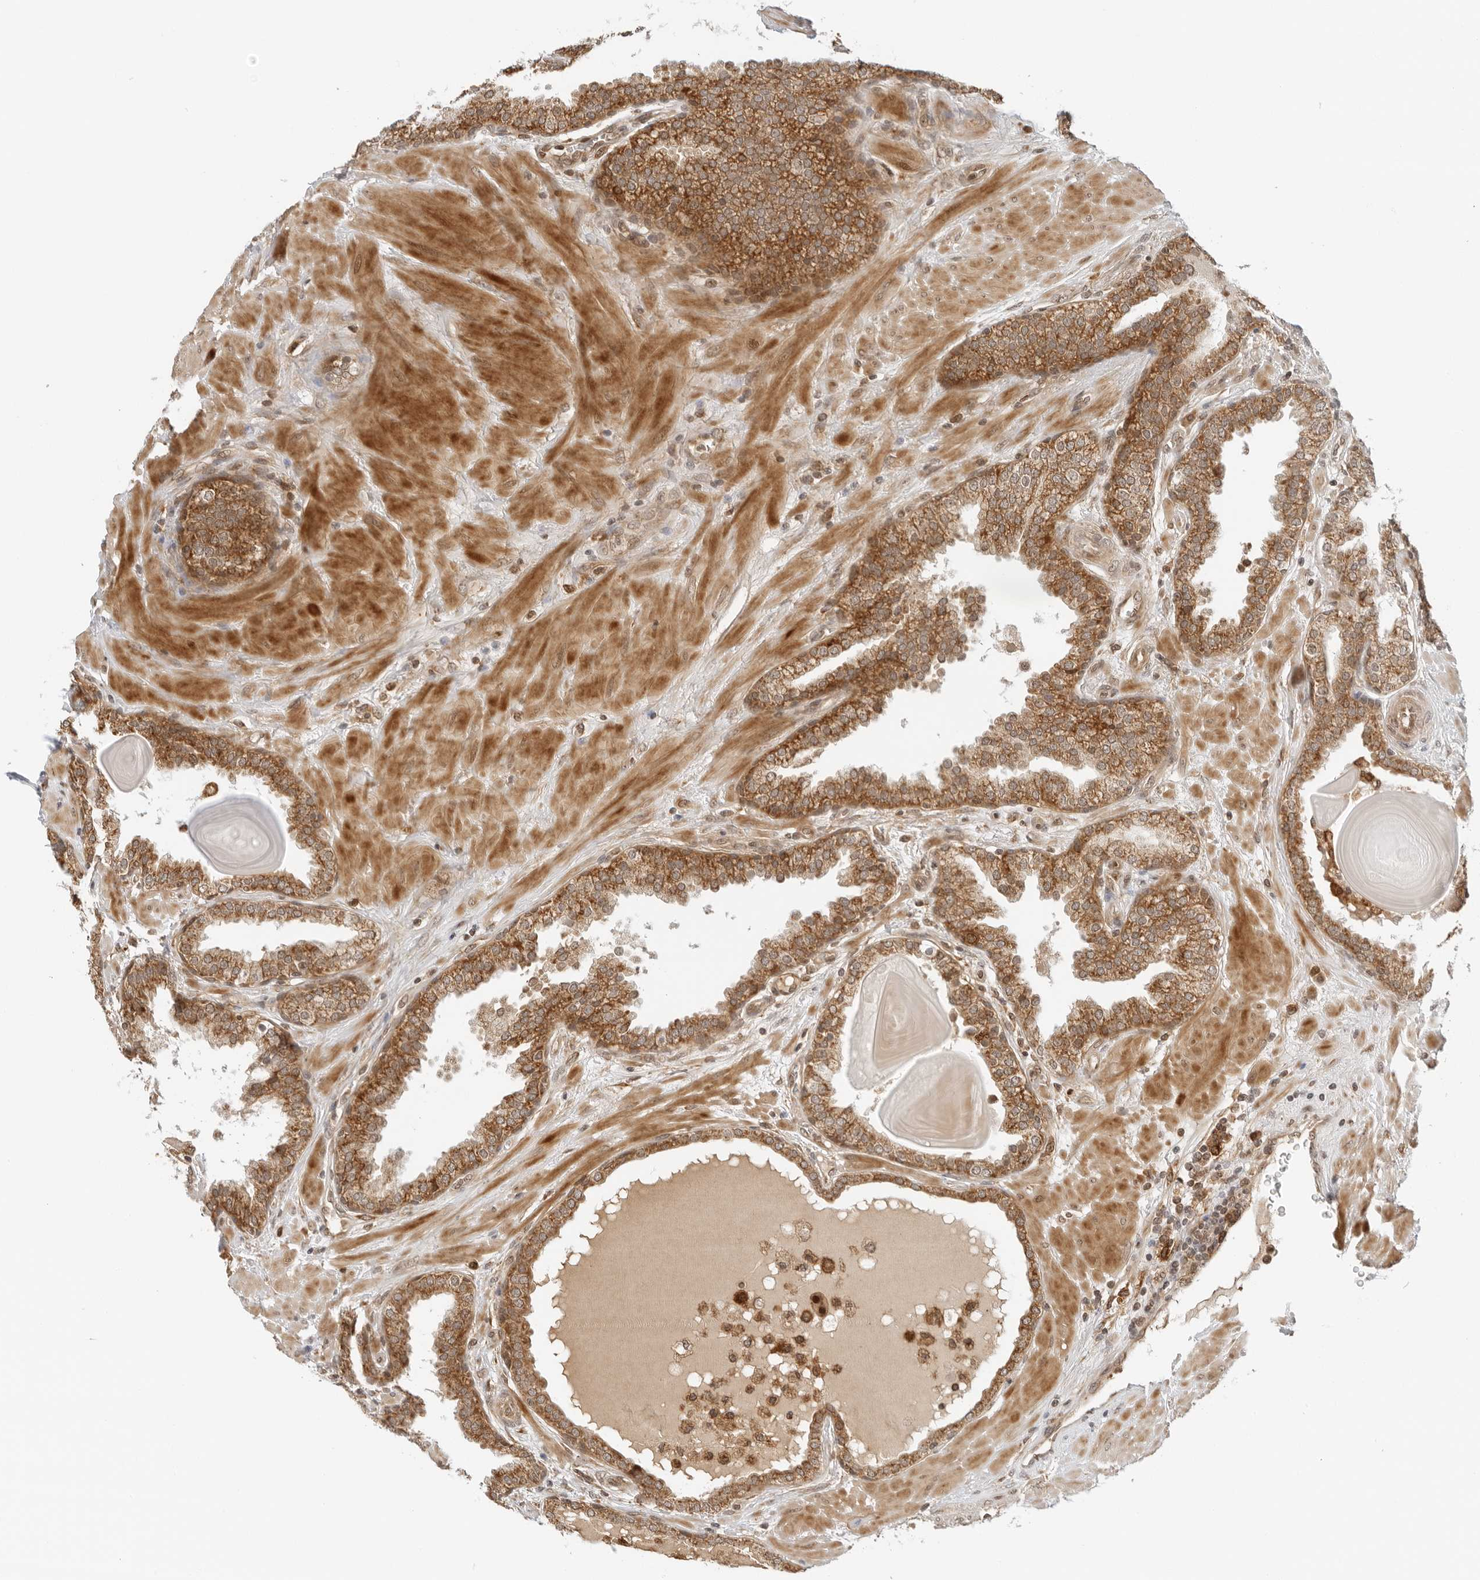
{"staining": {"intensity": "strong", "quantity": ">75%", "location": "cytoplasmic/membranous"}, "tissue": "prostate", "cell_type": "Glandular cells", "image_type": "normal", "snomed": [{"axis": "morphology", "description": "Normal tissue, NOS"}, {"axis": "topography", "description": "Prostate"}], "caption": "Protein staining demonstrates strong cytoplasmic/membranous positivity in about >75% of glandular cells in normal prostate.", "gene": "RC3H1", "patient": {"sex": "male", "age": 51}}